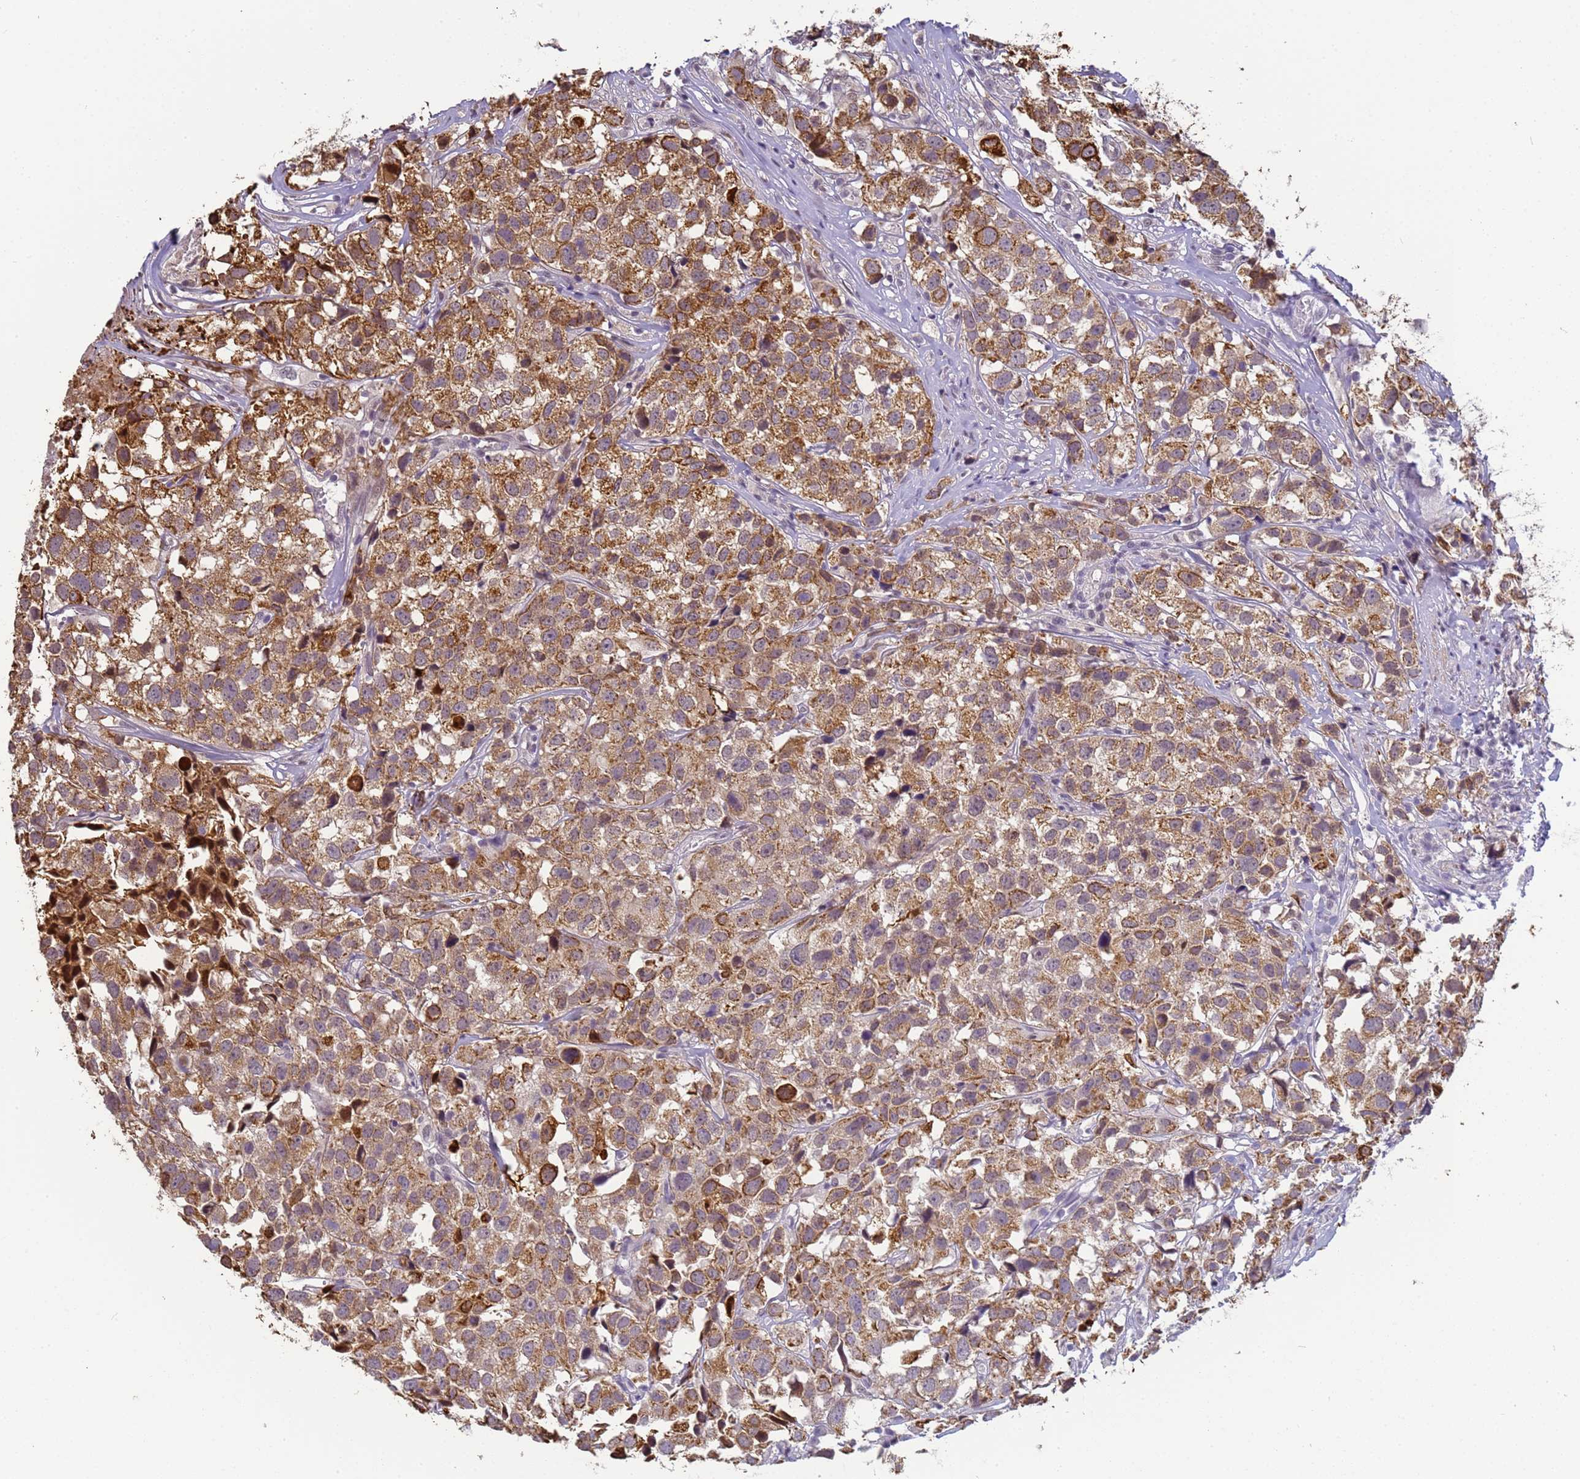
{"staining": {"intensity": "moderate", "quantity": ">75%", "location": "cytoplasmic/membranous"}, "tissue": "urothelial cancer", "cell_type": "Tumor cells", "image_type": "cancer", "snomed": [{"axis": "morphology", "description": "Urothelial carcinoma, High grade"}, {"axis": "topography", "description": "Urinary bladder"}], "caption": "A brown stain highlights moderate cytoplasmic/membranous staining of a protein in human urothelial cancer tumor cells.", "gene": "VWA3A", "patient": {"sex": "female", "age": 75}}